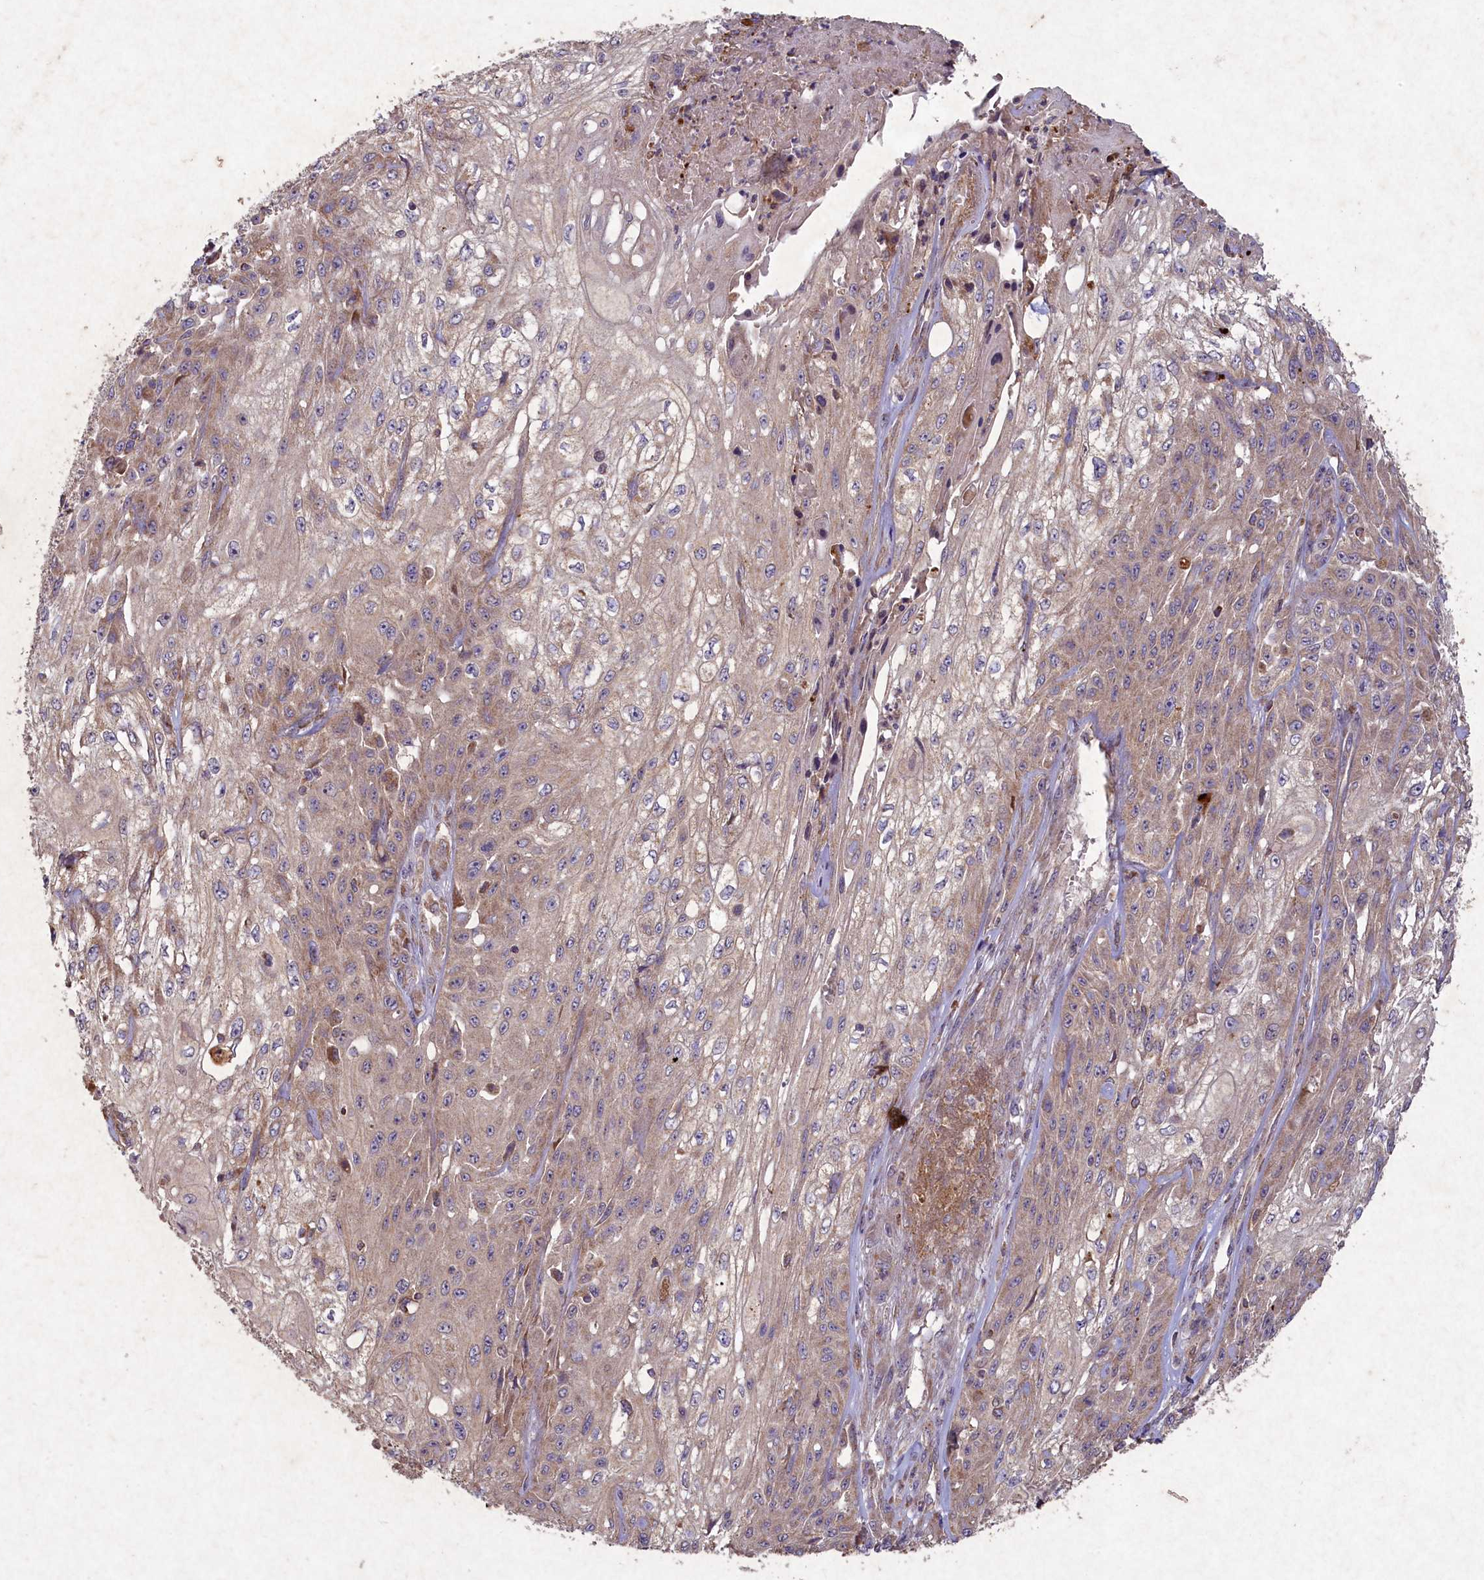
{"staining": {"intensity": "weak", "quantity": "<25%", "location": "cytoplasmic/membranous"}, "tissue": "skin cancer", "cell_type": "Tumor cells", "image_type": "cancer", "snomed": [{"axis": "morphology", "description": "Squamous cell carcinoma, NOS"}, {"axis": "morphology", "description": "Squamous cell carcinoma, metastatic, NOS"}, {"axis": "topography", "description": "Skin"}, {"axis": "topography", "description": "Lymph node"}], "caption": "There is no significant positivity in tumor cells of skin cancer (metastatic squamous cell carcinoma).", "gene": "CIAO2B", "patient": {"sex": "male", "age": 75}}